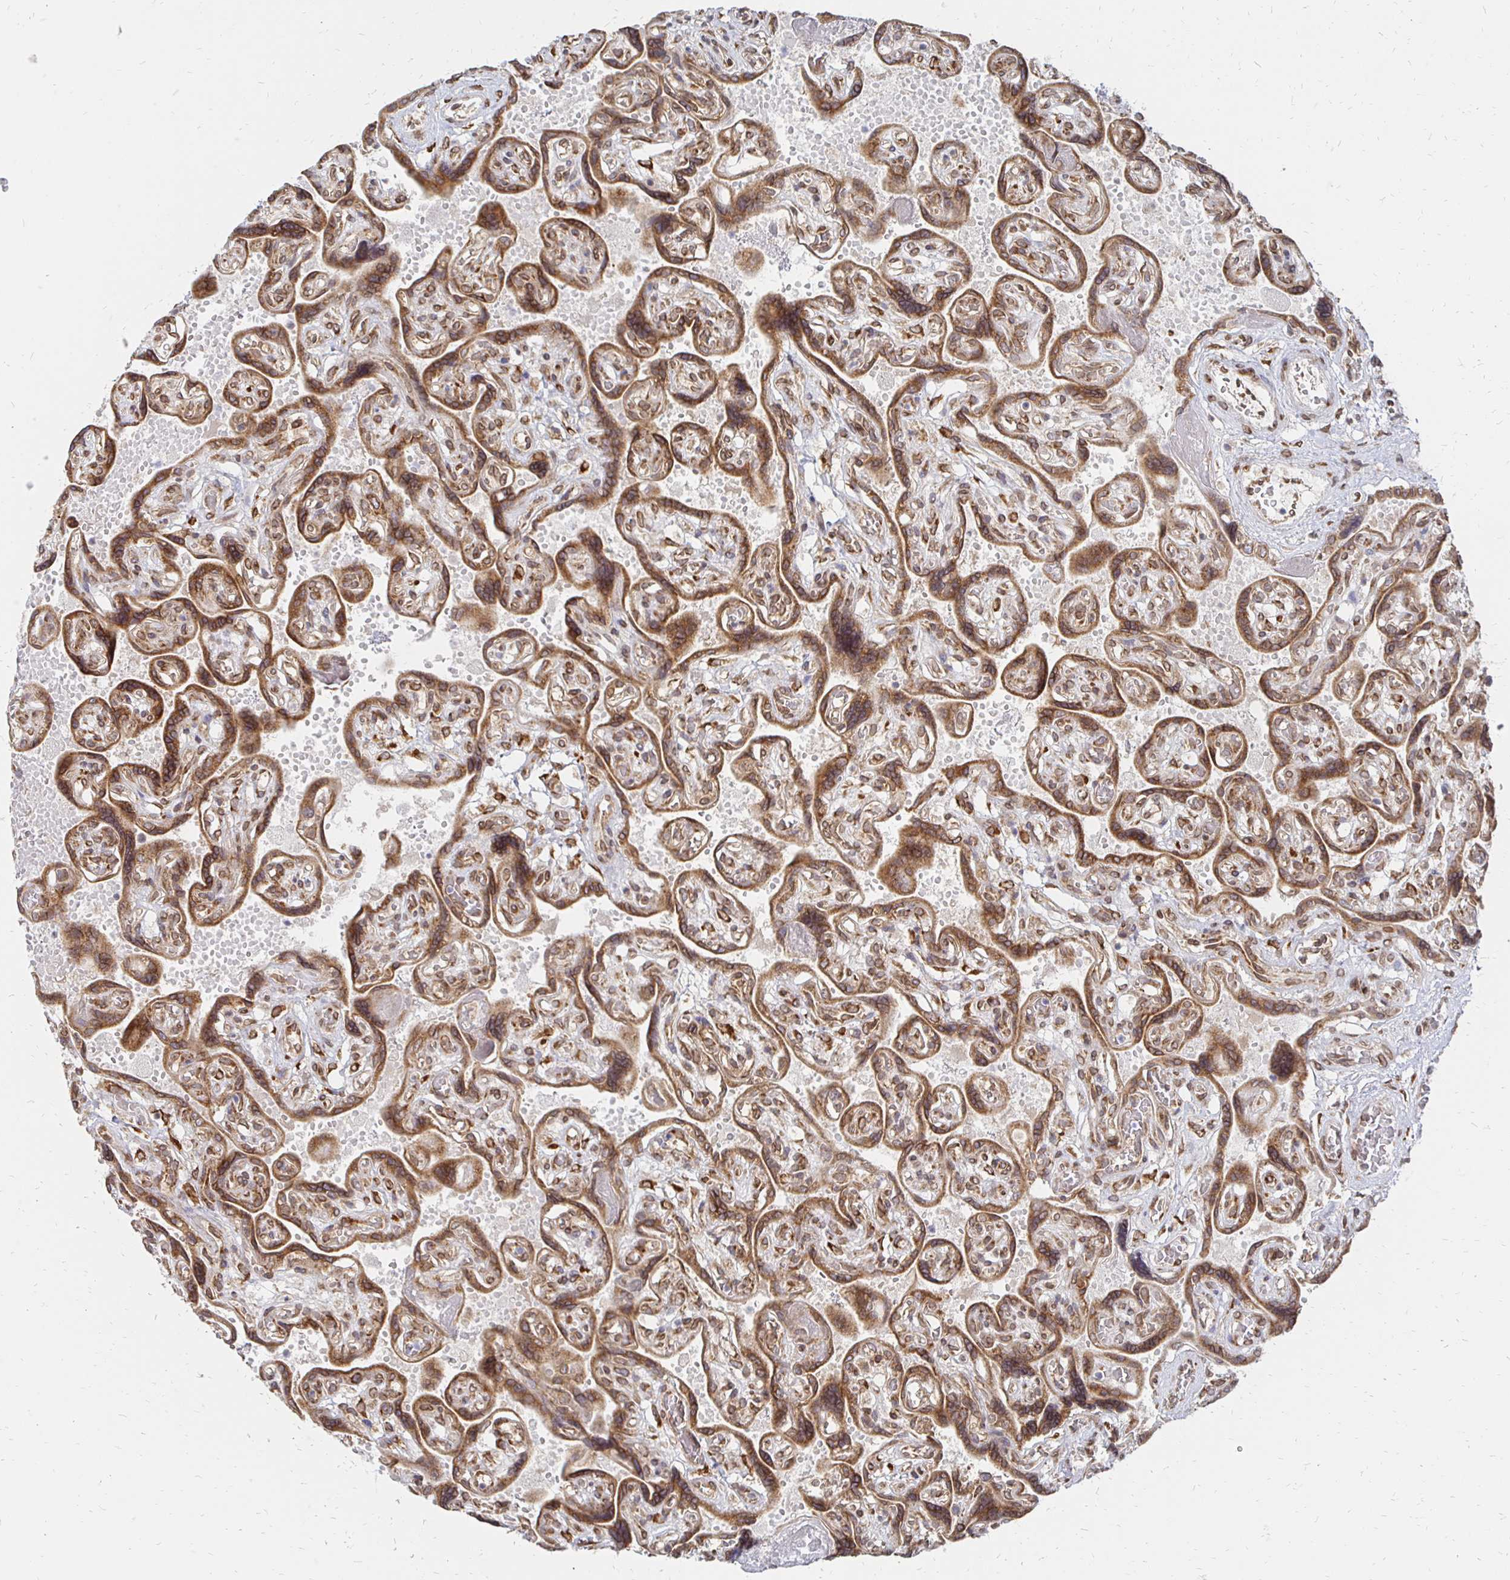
{"staining": {"intensity": "strong", "quantity": ">75%", "location": "cytoplasmic/membranous,nuclear"}, "tissue": "placenta", "cell_type": "Decidual cells", "image_type": "normal", "snomed": [{"axis": "morphology", "description": "Normal tissue, NOS"}, {"axis": "topography", "description": "Placenta"}], "caption": "Brown immunohistochemical staining in normal placenta reveals strong cytoplasmic/membranous,nuclear staining in approximately >75% of decidual cells.", "gene": "PELI3", "patient": {"sex": "female", "age": 32}}